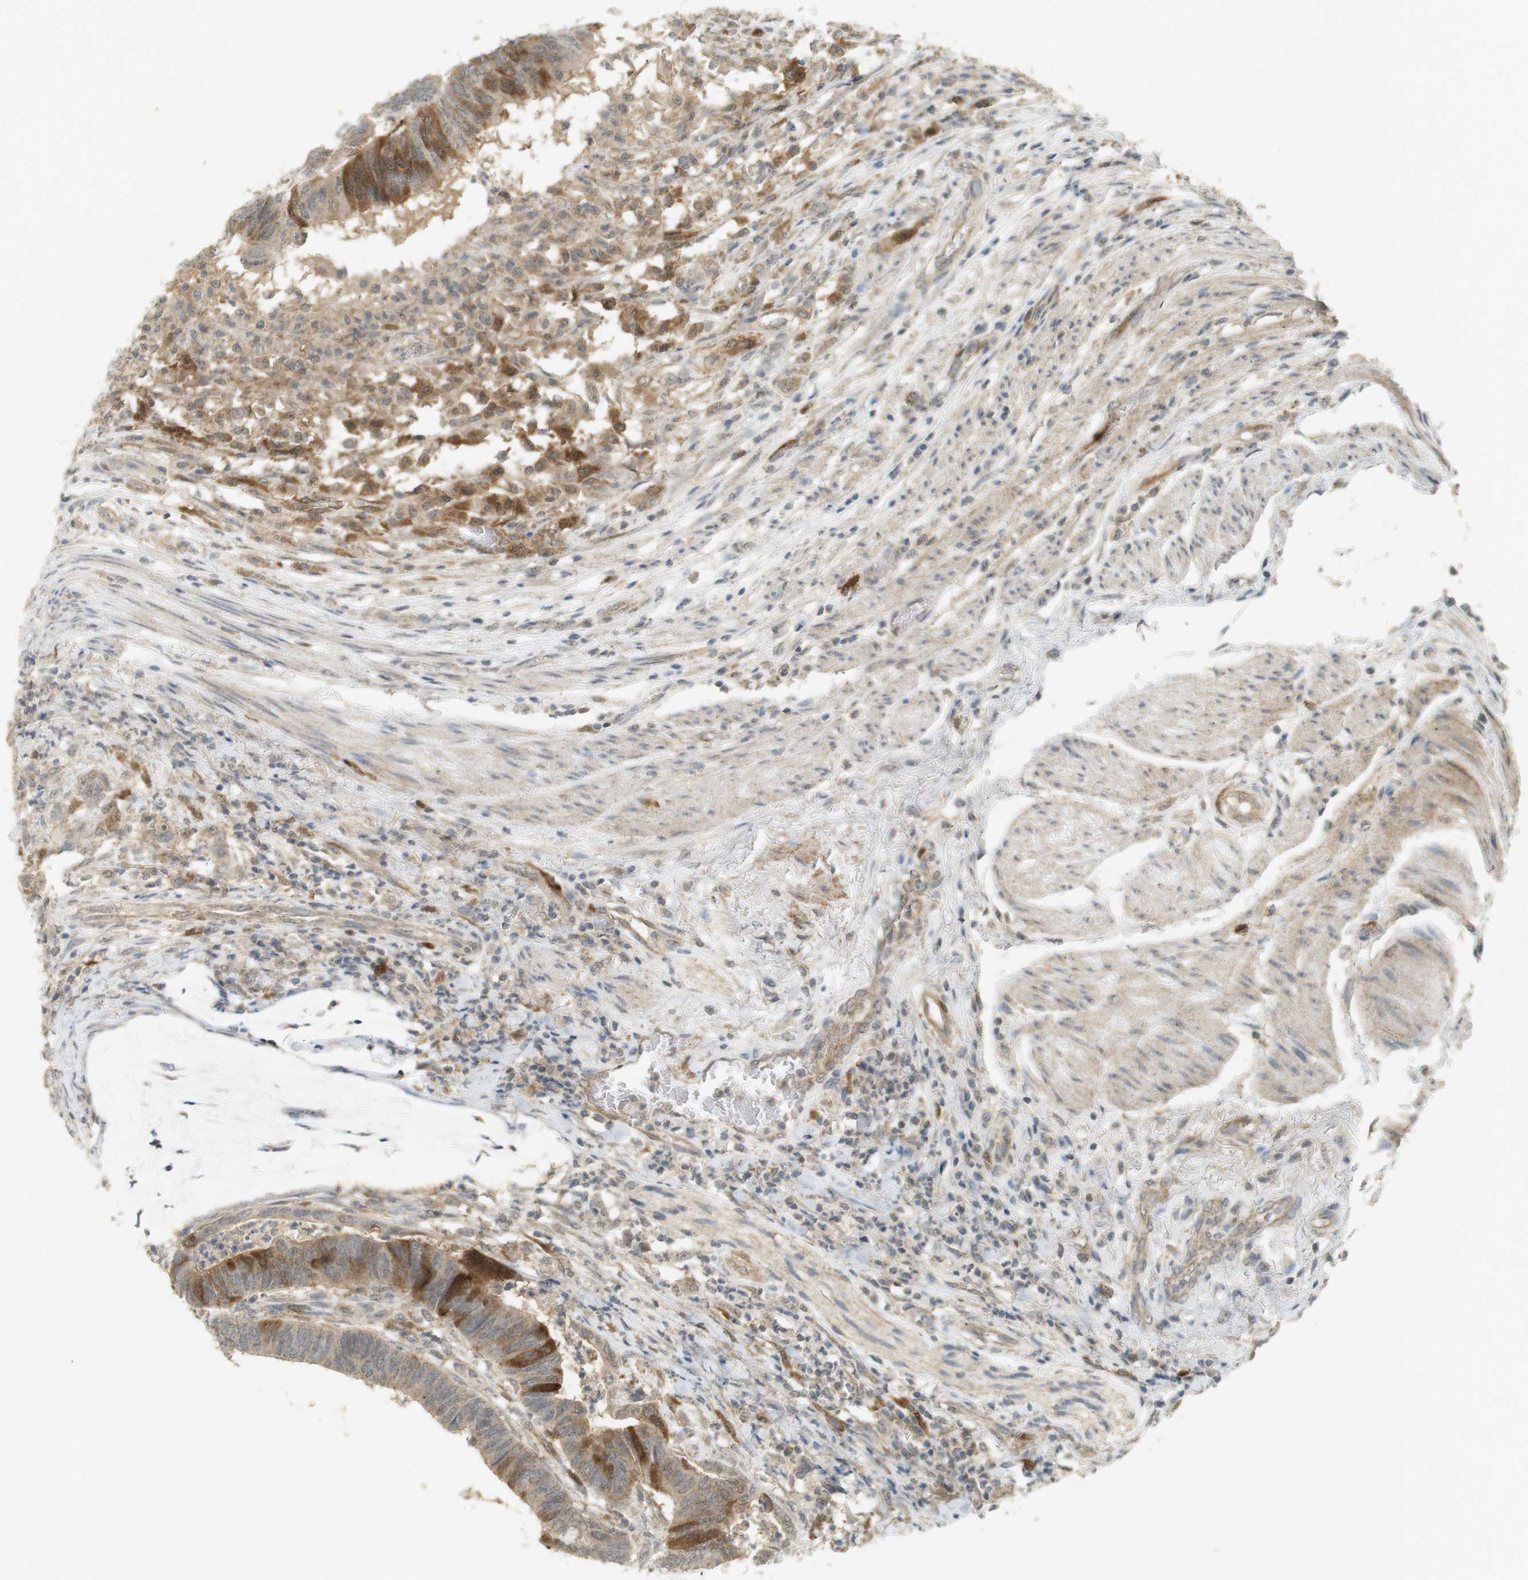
{"staining": {"intensity": "moderate", "quantity": "25%-75%", "location": "cytoplasmic/membranous"}, "tissue": "colorectal cancer", "cell_type": "Tumor cells", "image_type": "cancer", "snomed": [{"axis": "morphology", "description": "Normal tissue, NOS"}, {"axis": "morphology", "description": "Adenocarcinoma, NOS"}, {"axis": "topography", "description": "Rectum"}, {"axis": "topography", "description": "Peripheral nerve tissue"}], "caption": "IHC micrograph of colorectal adenocarcinoma stained for a protein (brown), which reveals medium levels of moderate cytoplasmic/membranous expression in approximately 25%-75% of tumor cells.", "gene": "TTK", "patient": {"sex": "male", "age": 92}}